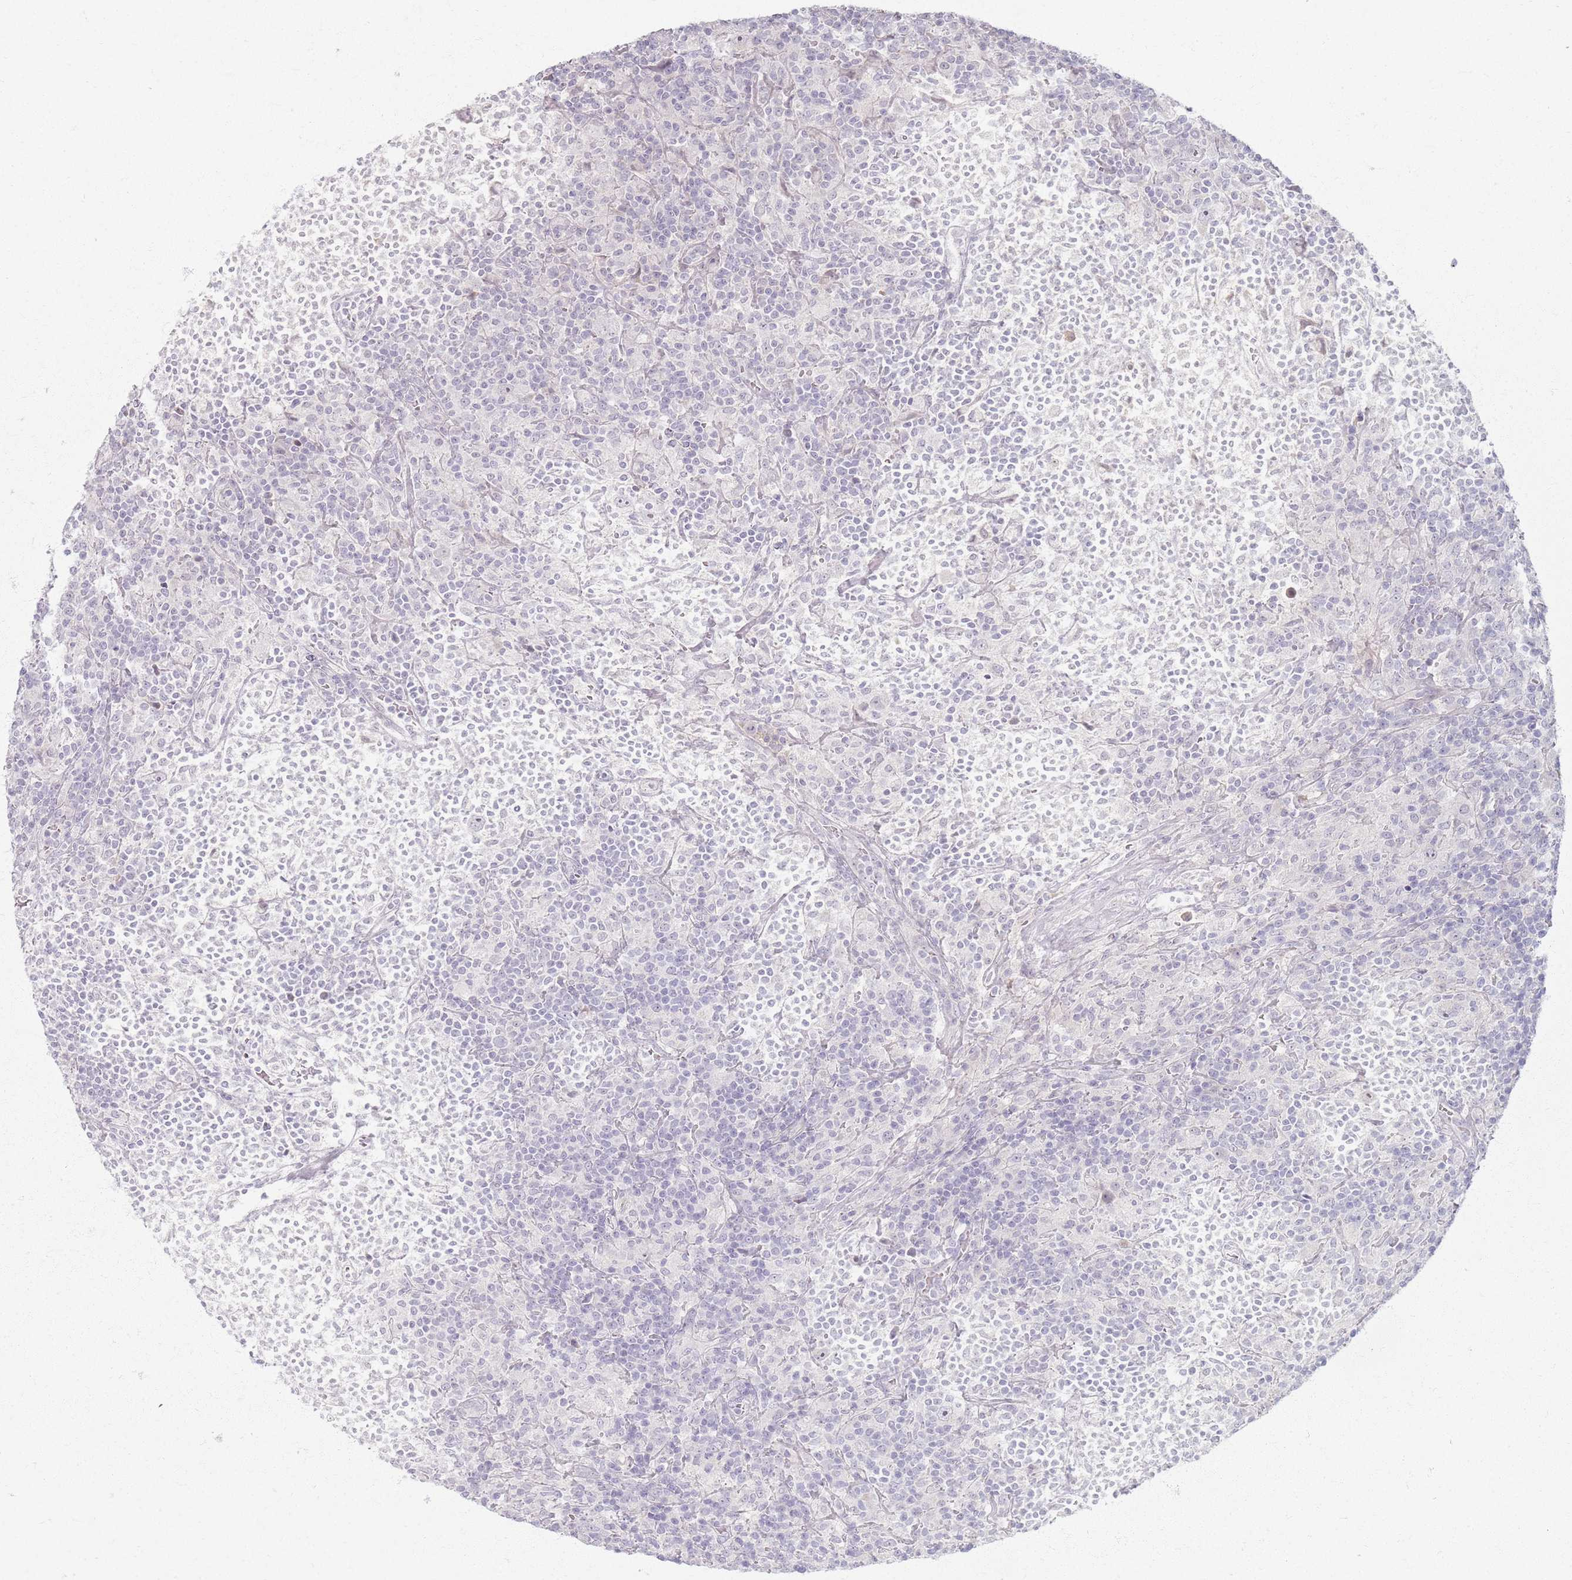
{"staining": {"intensity": "negative", "quantity": "none", "location": "none"}, "tissue": "lymphoma", "cell_type": "Tumor cells", "image_type": "cancer", "snomed": [{"axis": "morphology", "description": "Hodgkin's disease, NOS"}, {"axis": "topography", "description": "Lymph node"}], "caption": "Immunohistochemistry of human Hodgkin's disease shows no staining in tumor cells. (DAB (3,3'-diaminobenzidine) IHC, high magnification).", "gene": "CRIPT", "patient": {"sex": "male", "age": 70}}